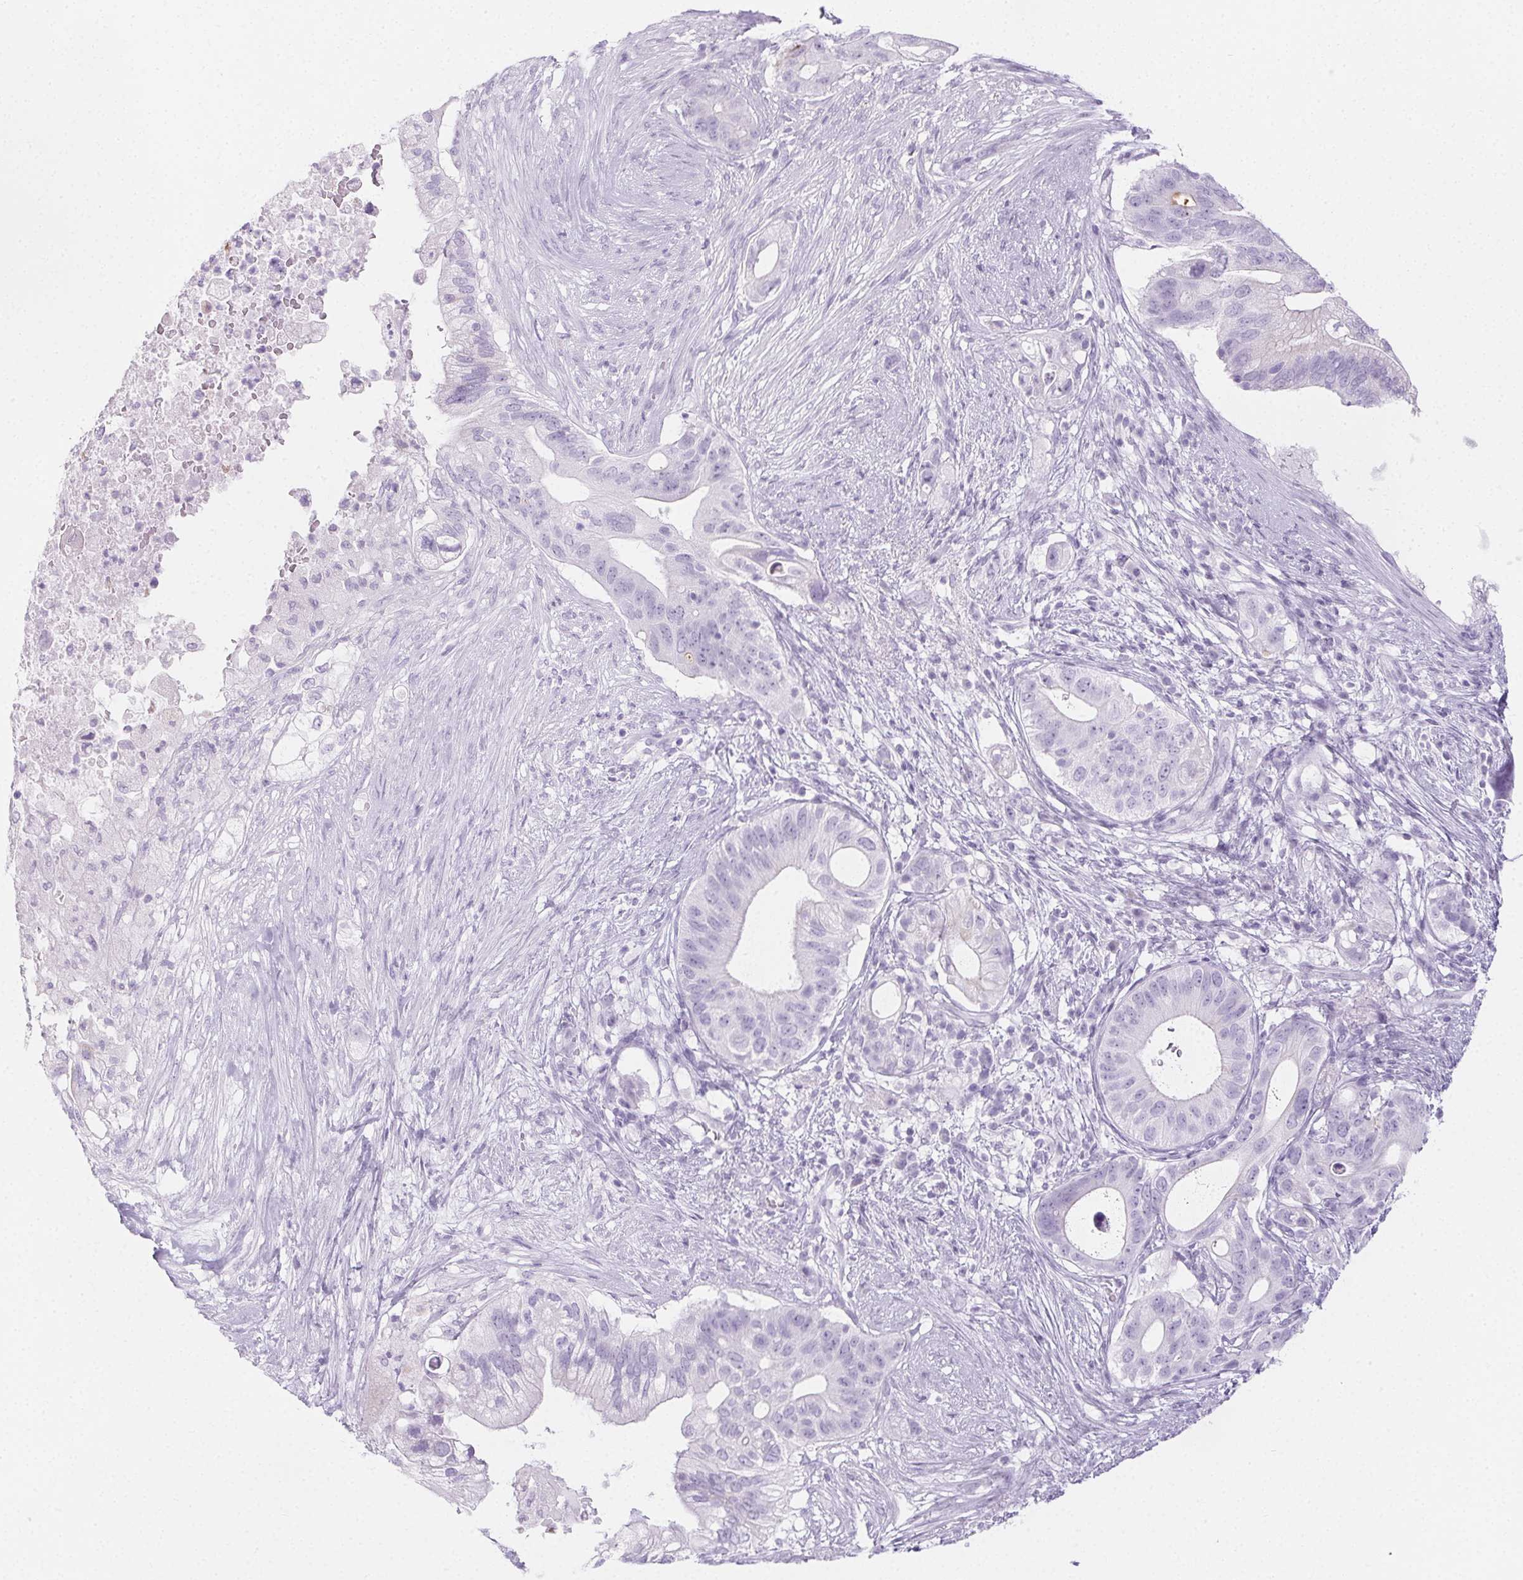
{"staining": {"intensity": "negative", "quantity": "none", "location": "none"}, "tissue": "pancreatic cancer", "cell_type": "Tumor cells", "image_type": "cancer", "snomed": [{"axis": "morphology", "description": "Adenocarcinoma, NOS"}, {"axis": "topography", "description": "Pancreas"}], "caption": "Tumor cells are negative for protein expression in human pancreatic cancer.", "gene": "PI3", "patient": {"sex": "female", "age": 72}}